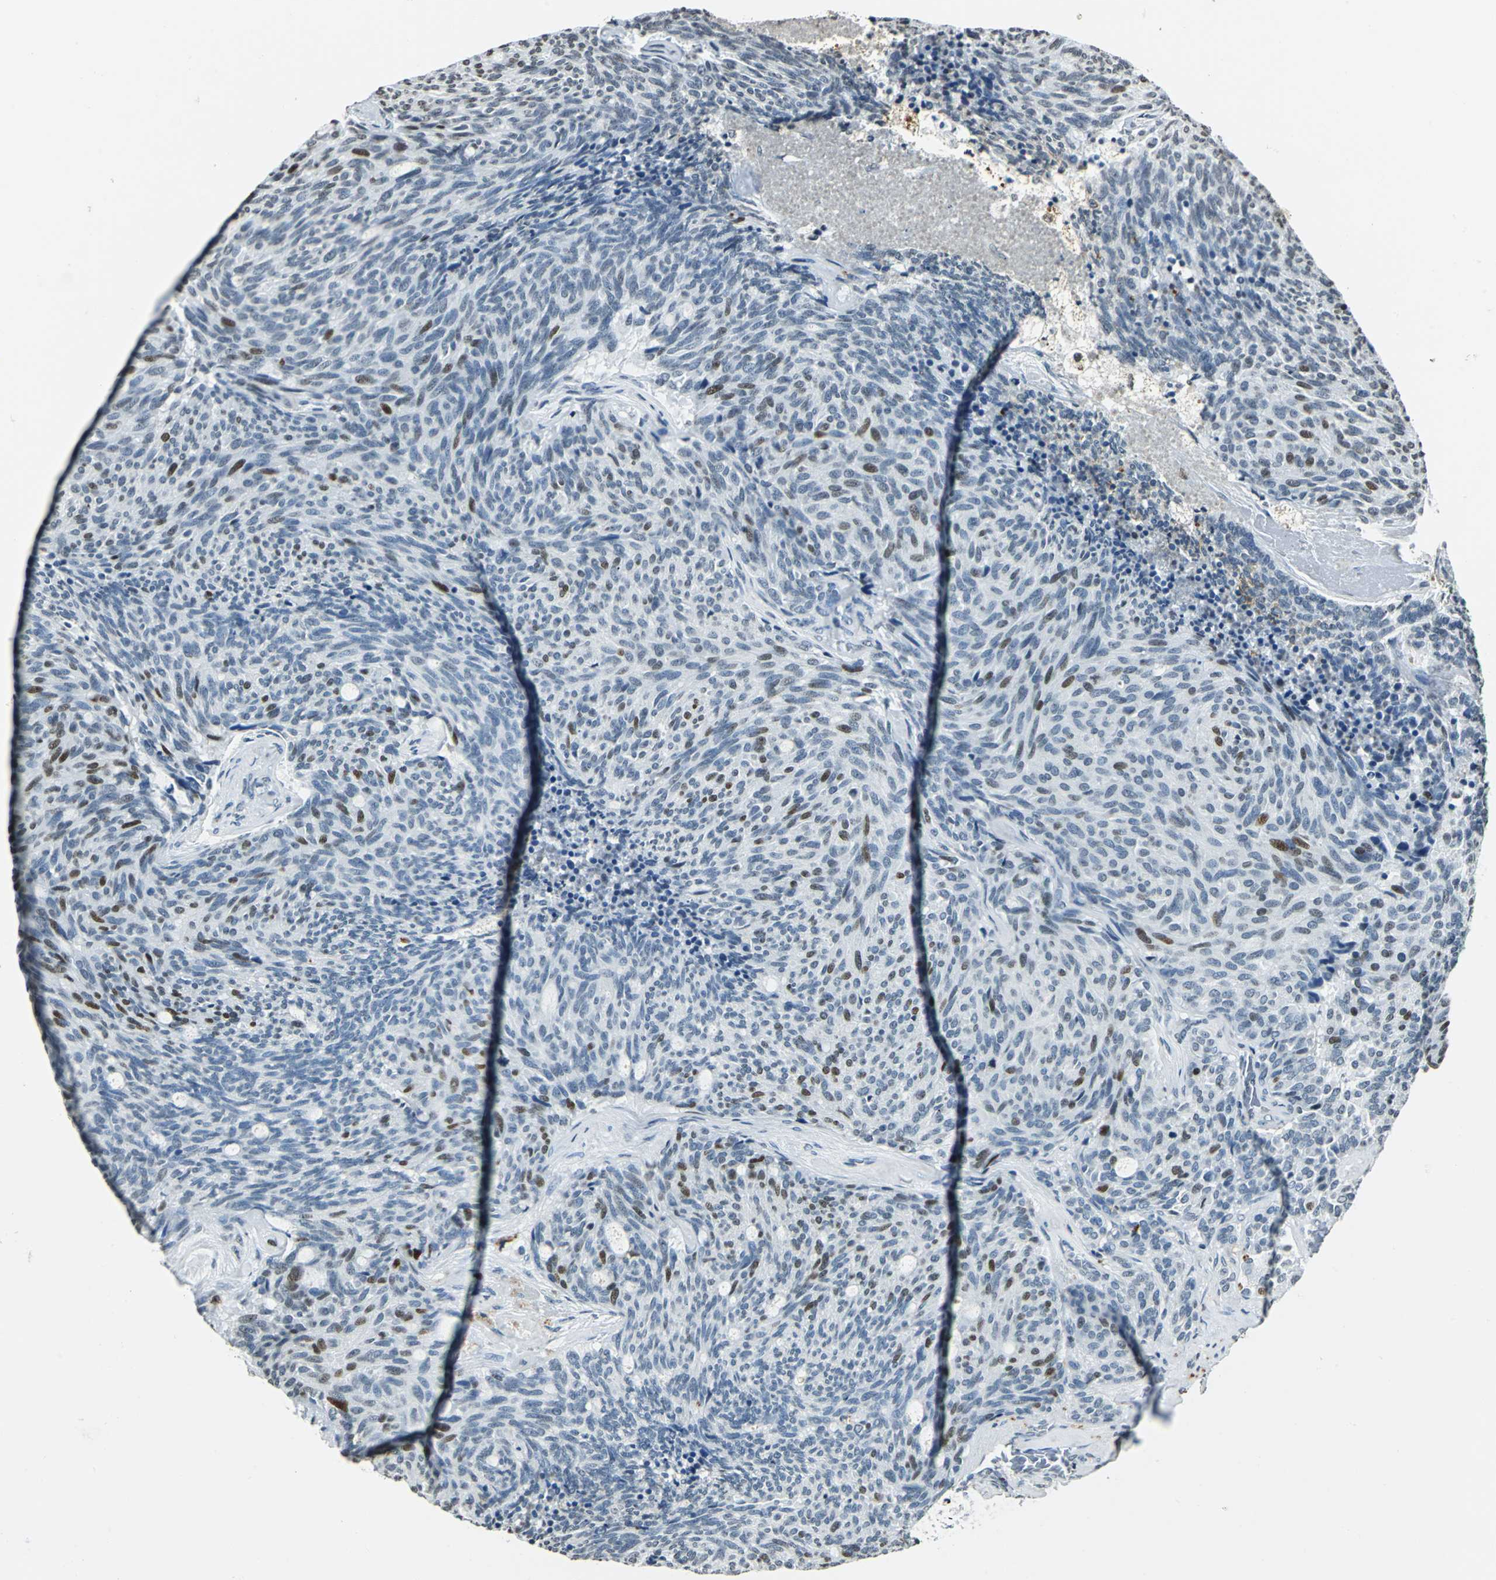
{"staining": {"intensity": "strong", "quantity": "<25%", "location": "nuclear"}, "tissue": "carcinoid", "cell_type": "Tumor cells", "image_type": "cancer", "snomed": [{"axis": "morphology", "description": "Carcinoid, malignant, NOS"}, {"axis": "topography", "description": "Pancreas"}], "caption": "Immunohistochemical staining of human carcinoid demonstrates medium levels of strong nuclear expression in approximately <25% of tumor cells.", "gene": "MCM4", "patient": {"sex": "female", "age": 54}}